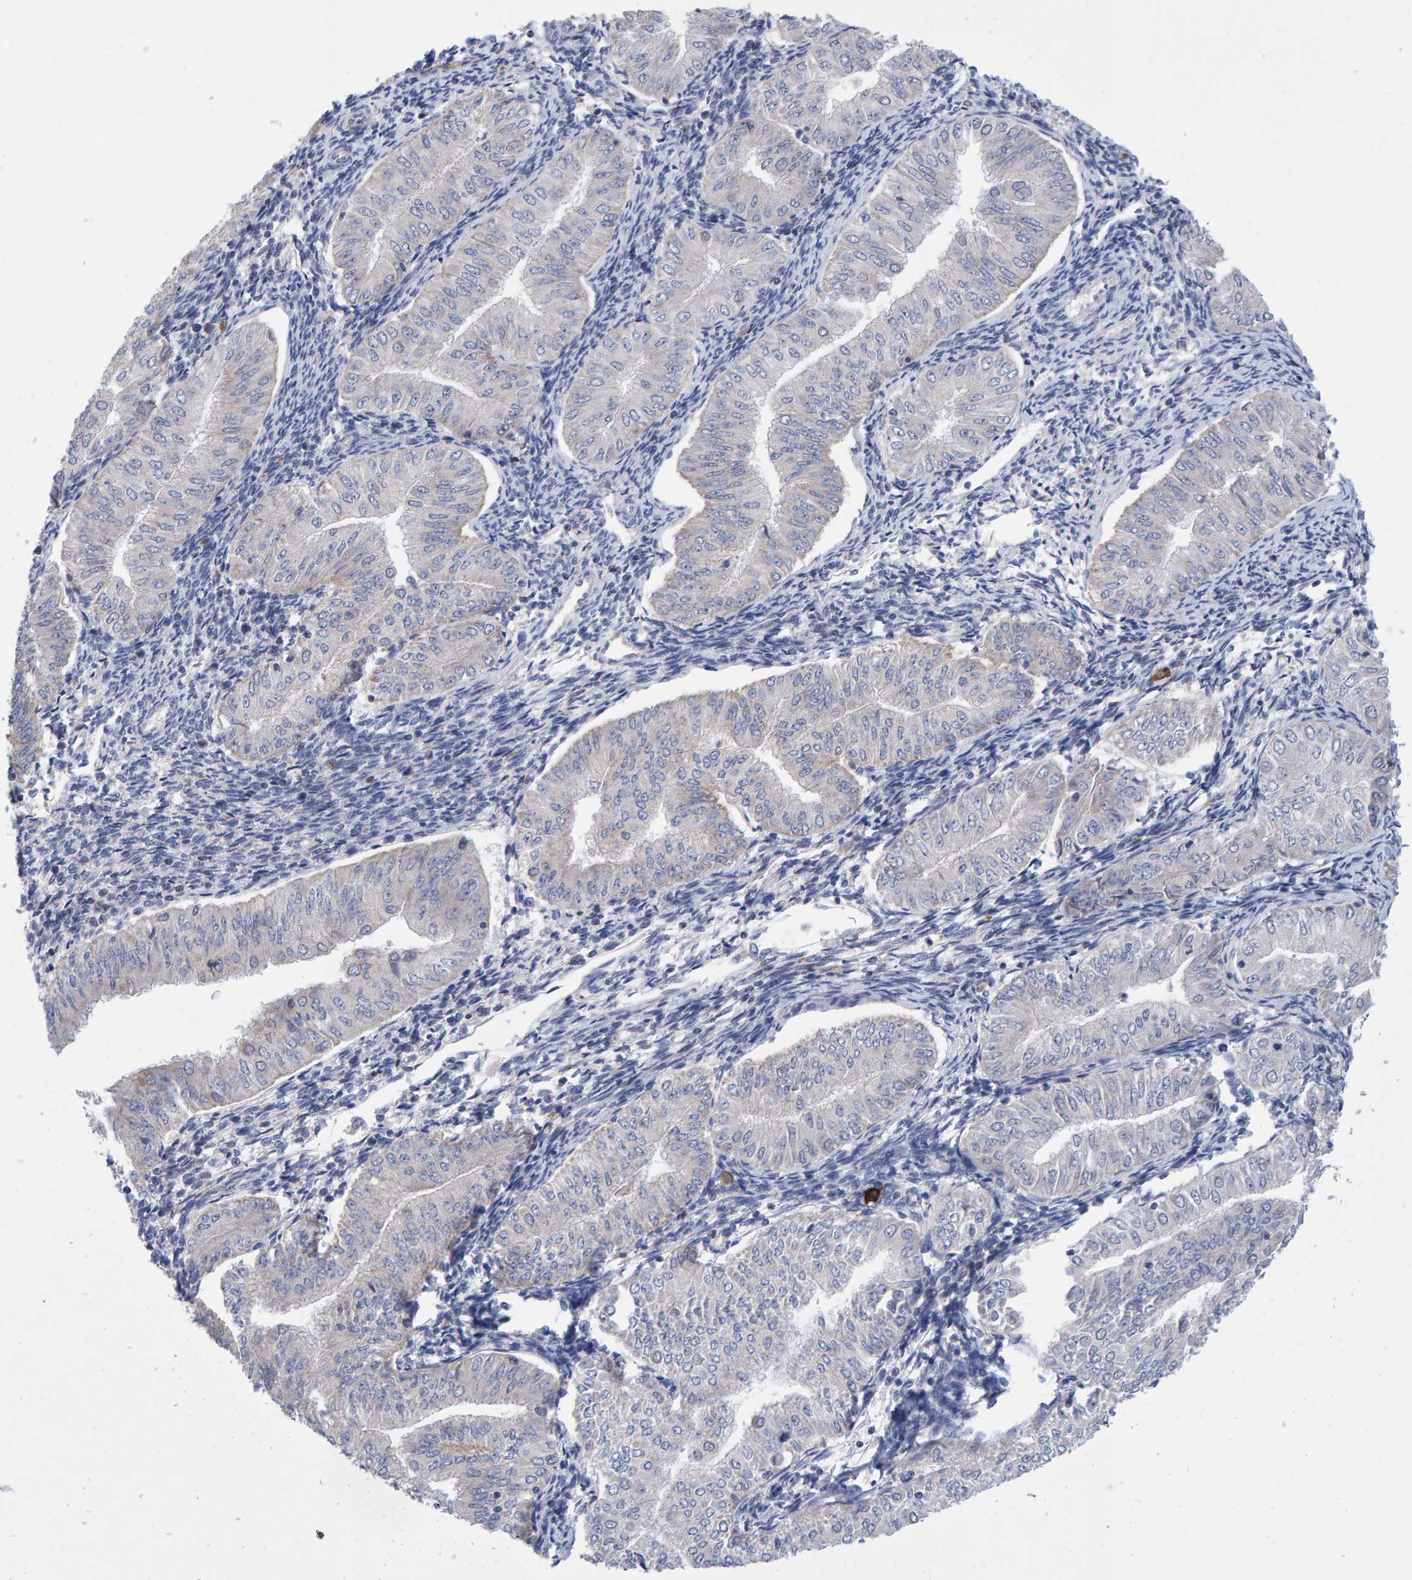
{"staining": {"intensity": "negative", "quantity": "none", "location": "none"}, "tissue": "endometrial cancer", "cell_type": "Tumor cells", "image_type": "cancer", "snomed": [{"axis": "morphology", "description": "Normal tissue, NOS"}, {"axis": "morphology", "description": "Adenocarcinoma, NOS"}, {"axis": "topography", "description": "Endometrium"}], "caption": "IHC image of human adenocarcinoma (endometrial) stained for a protein (brown), which displays no positivity in tumor cells.", "gene": "EFR3A", "patient": {"sex": "female", "age": 53}}